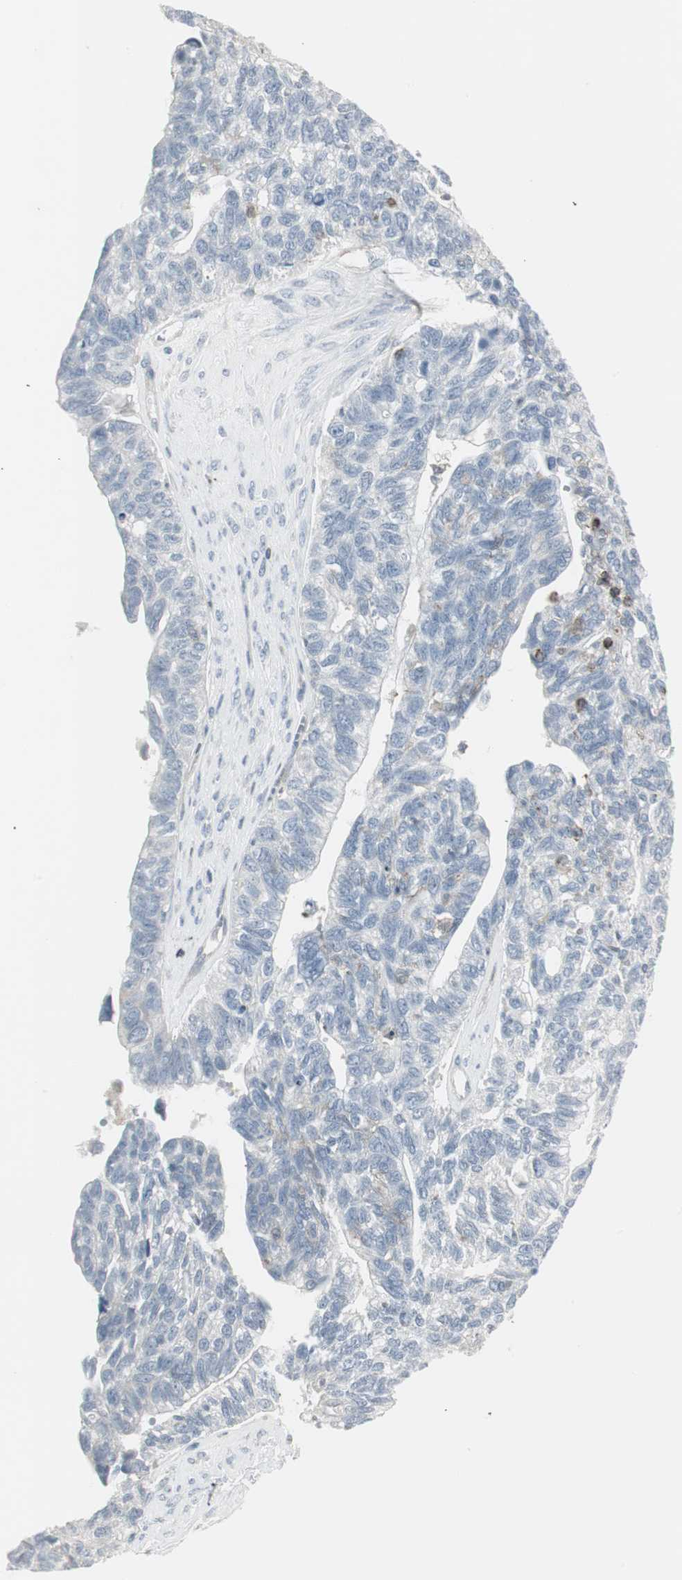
{"staining": {"intensity": "negative", "quantity": "none", "location": "none"}, "tissue": "ovarian cancer", "cell_type": "Tumor cells", "image_type": "cancer", "snomed": [{"axis": "morphology", "description": "Cystadenocarcinoma, serous, NOS"}, {"axis": "topography", "description": "Ovary"}], "caption": "A high-resolution image shows immunohistochemistry (IHC) staining of serous cystadenocarcinoma (ovarian), which exhibits no significant positivity in tumor cells.", "gene": "MAP4K4", "patient": {"sex": "female", "age": 79}}